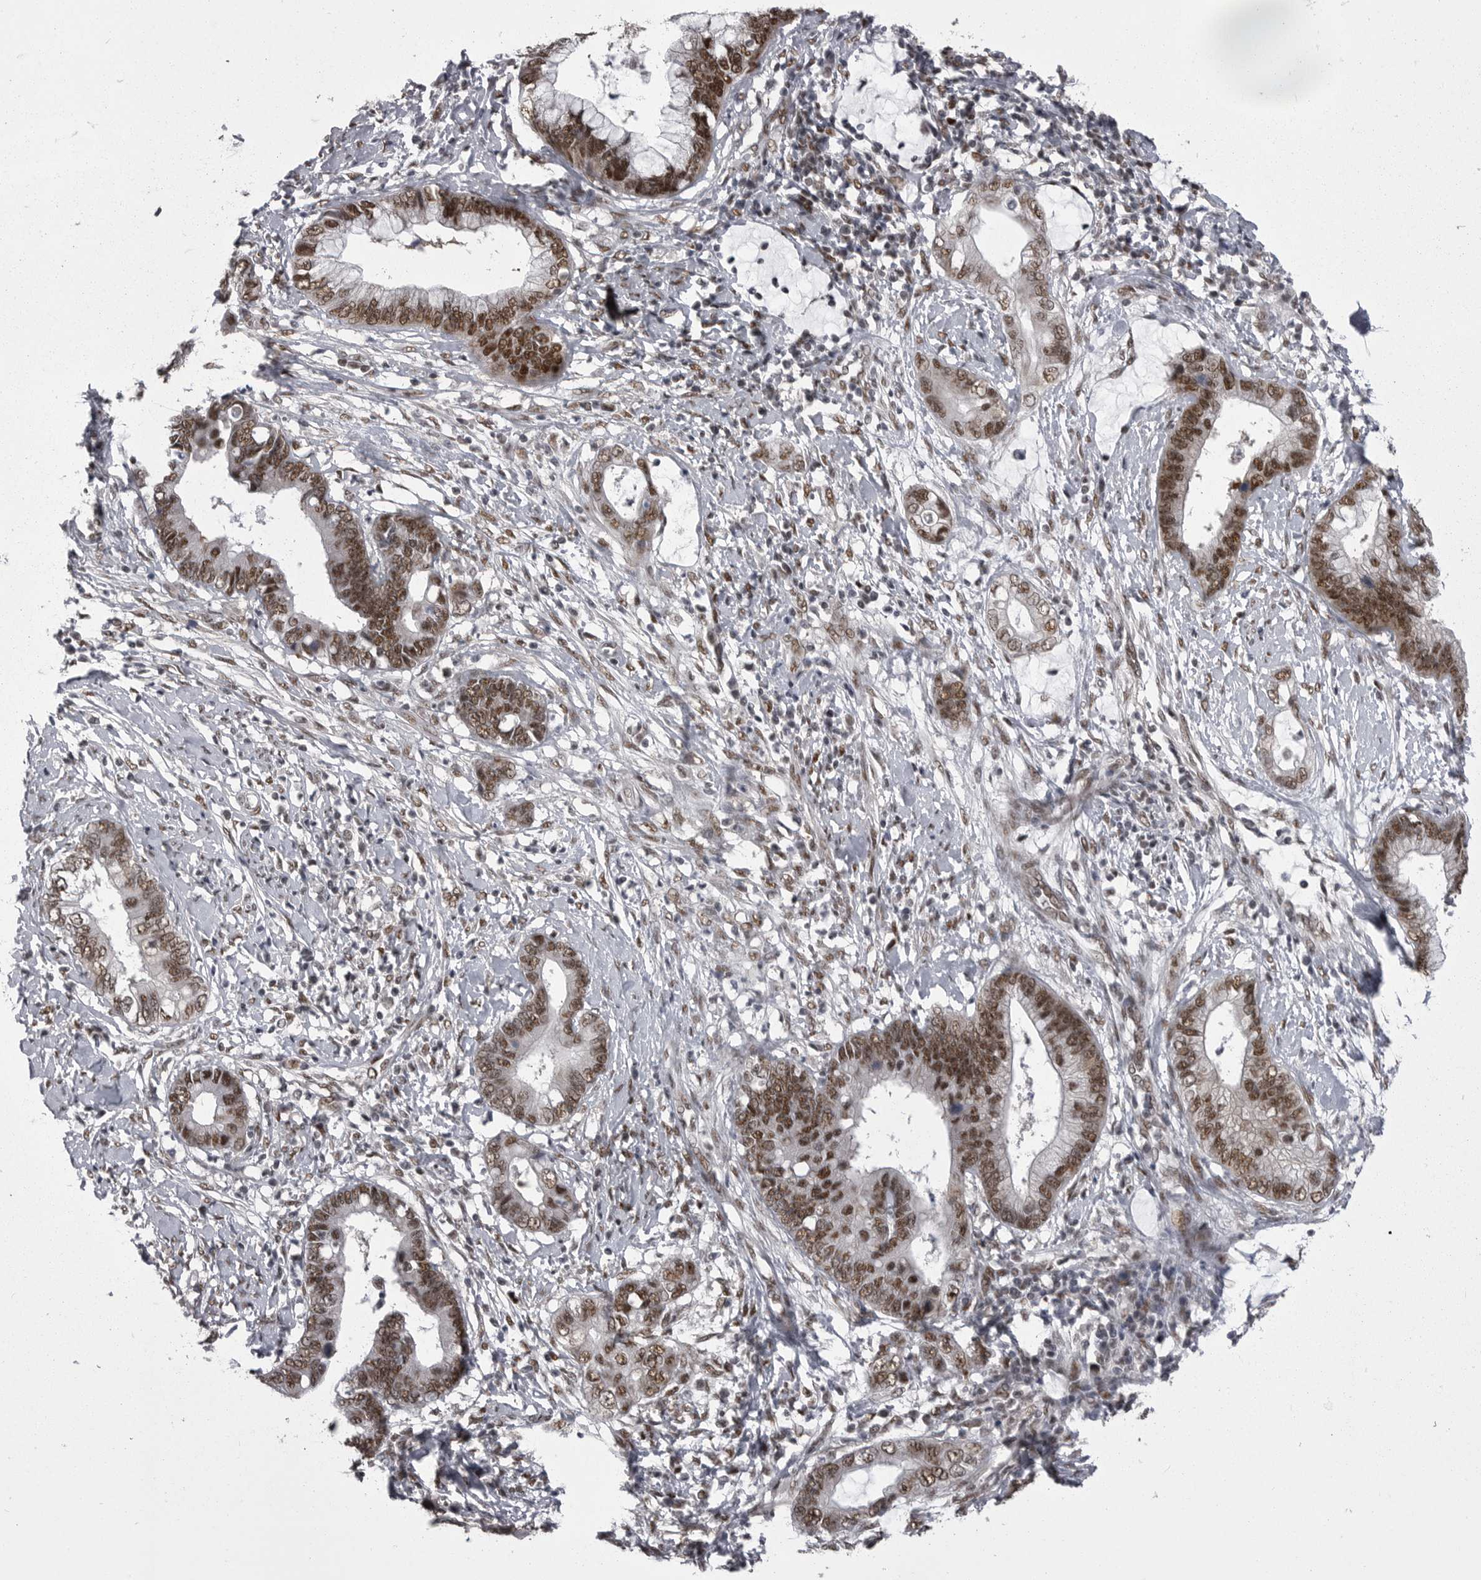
{"staining": {"intensity": "strong", "quantity": ">75%", "location": "nuclear"}, "tissue": "cervical cancer", "cell_type": "Tumor cells", "image_type": "cancer", "snomed": [{"axis": "morphology", "description": "Adenocarcinoma, NOS"}, {"axis": "topography", "description": "Cervix"}], "caption": "A high amount of strong nuclear positivity is seen in approximately >75% of tumor cells in cervical cancer (adenocarcinoma) tissue.", "gene": "MEPCE", "patient": {"sex": "female", "age": 44}}